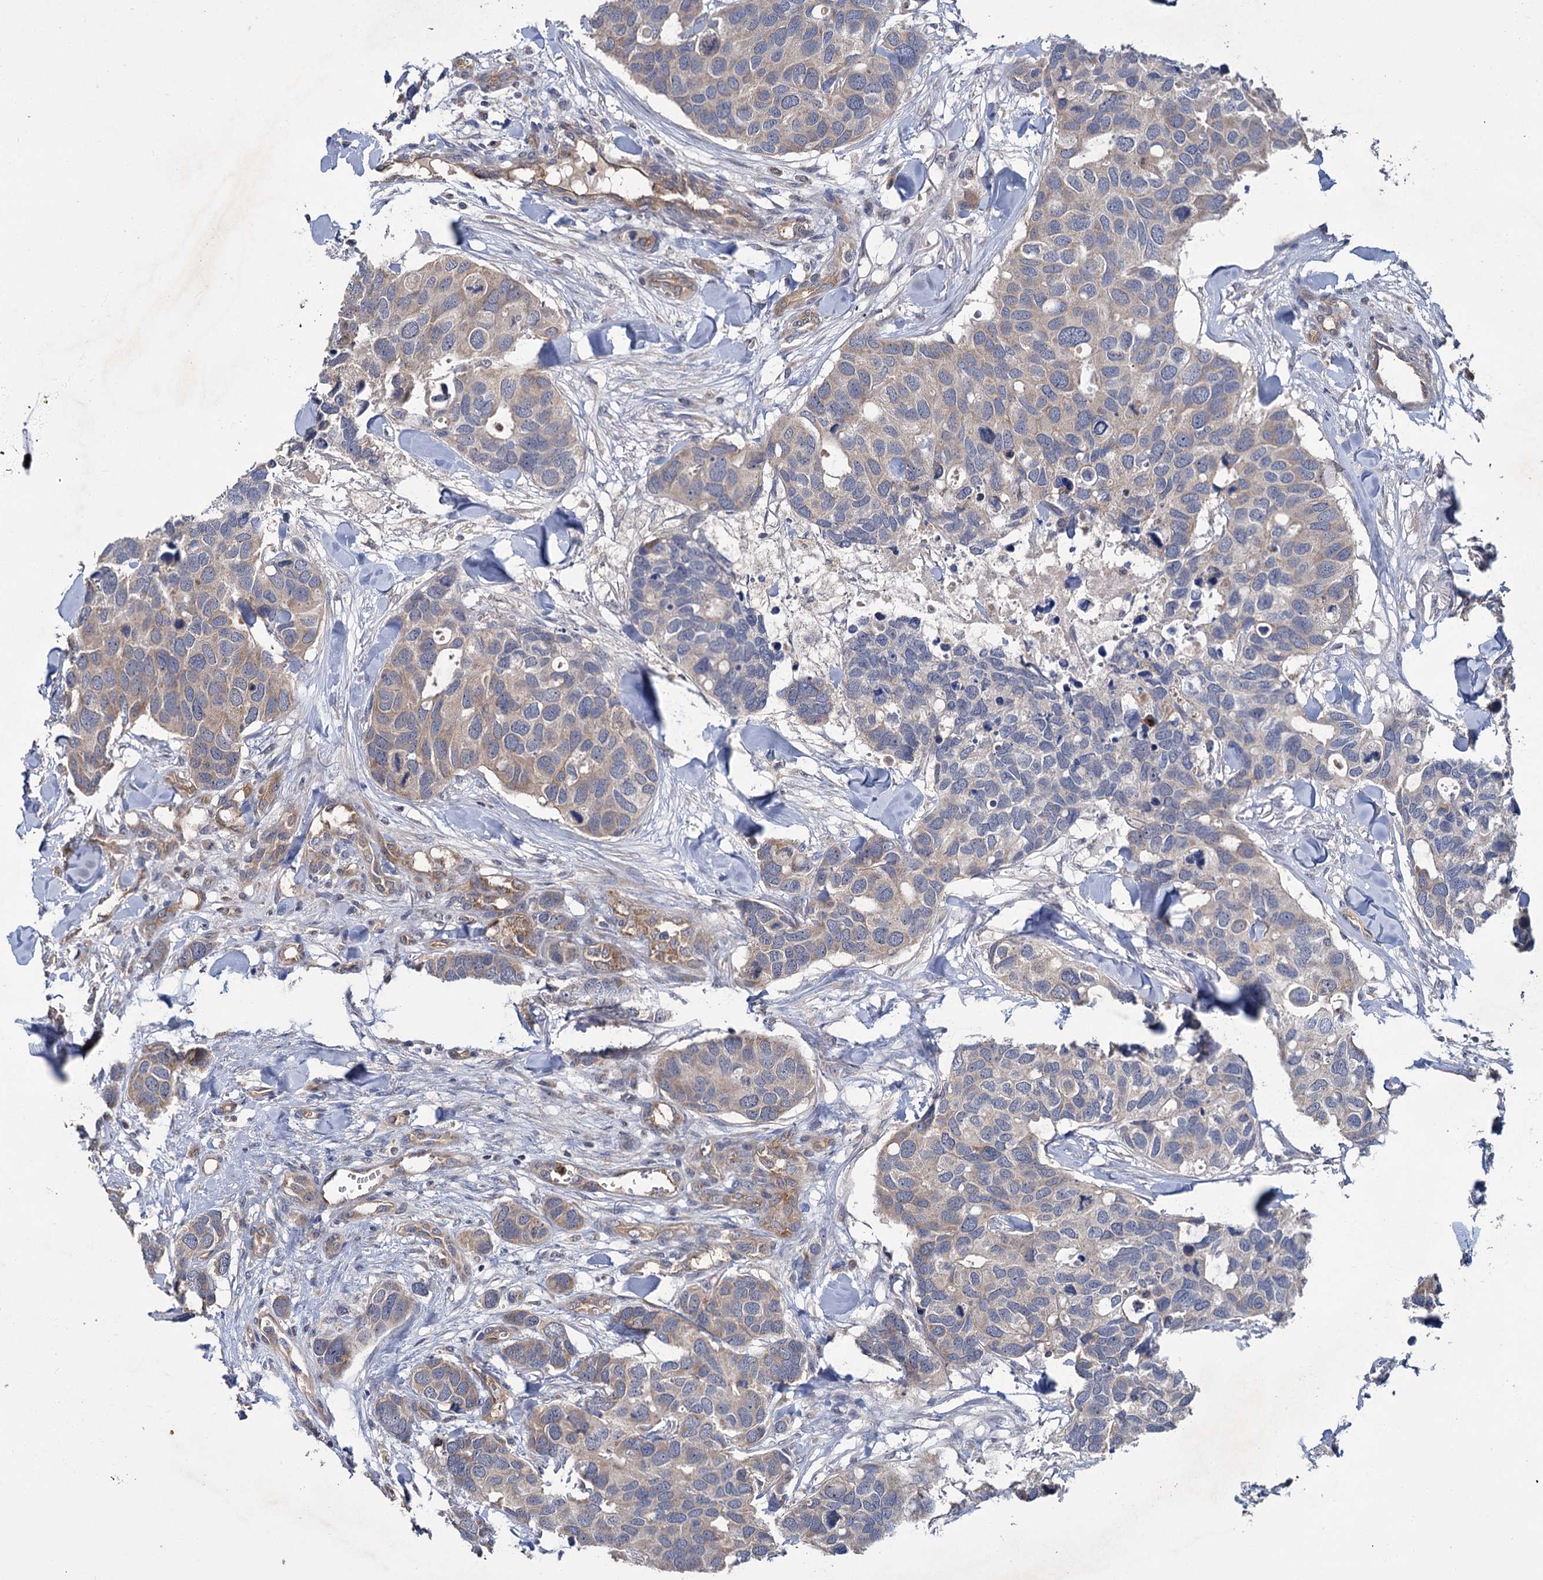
{"staining": {"intensity": "weak", "quantity": "<25%", "location": "cytoplasmic/membranous"}, "tissue": "breast cancer", "cell_type": "Tumor cells", "image_type": "cancer", "snomed": [{"axis": "morphology", "description": "Duct carcinoma"}, {"axis": "topography", "description": "Breast"}], "caption": "DAB immunohistochemical staining of human breast cancer (invasive ductal carcinoma) reveals no significant staining in tumor cells.", "gene": "DYNC2H1", "patient": {"sex": "female", "age": 83}}